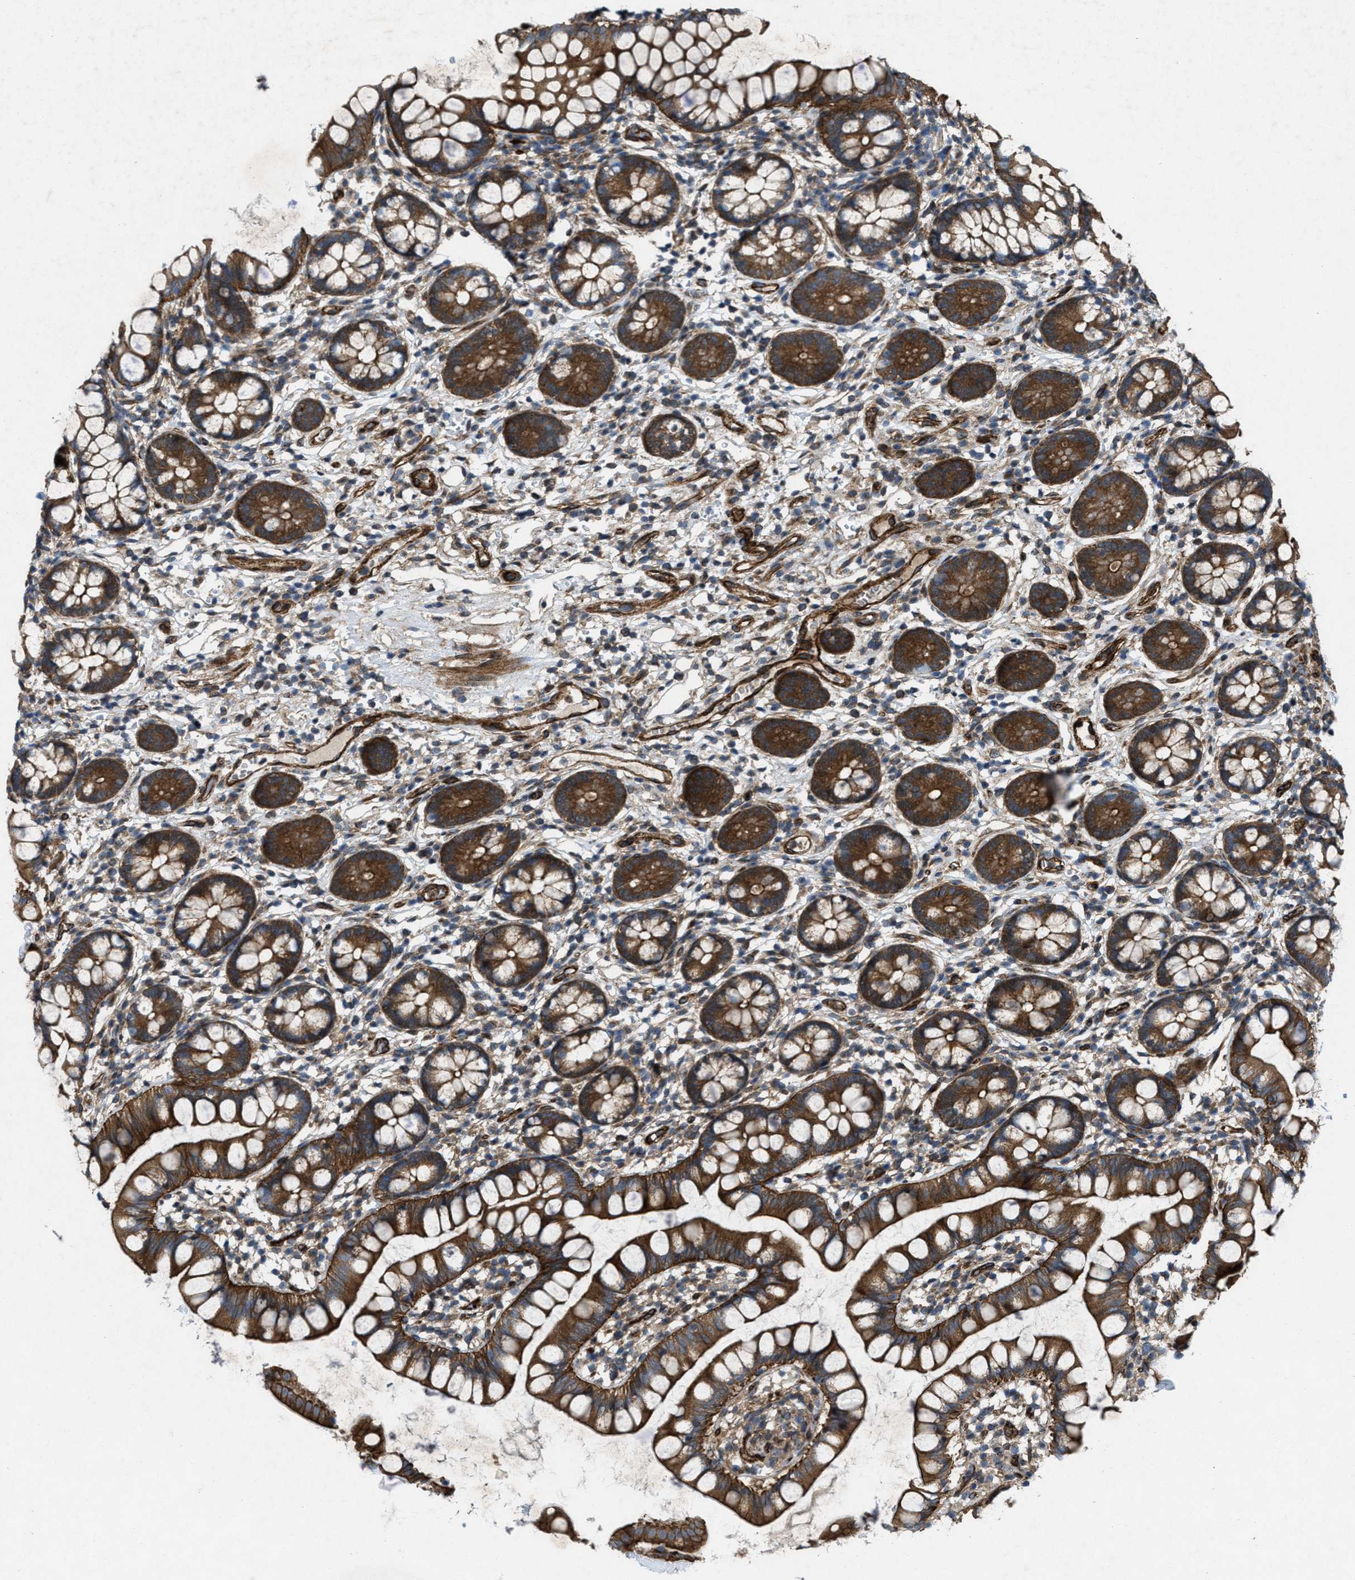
{"staining": {"intensity": "strong", "quantity": ">75%", "location": "cytoplasmic/membranous"}, "tissue": "small intestine", "cell_type": "Glandular cells", "image_type": "normal", "snomed": [{"axis": "morphology", "description": "Normal tissue, NOS"}, {"axis": "topography", "description": "Small intestine"}], "caption": "Protein staining of benign small intestine exhibits strong cytoplasmic/membranous expression in about >75% of glandular cells. Nuclei are stained in blue.", "gene": "URGCP", "patient": {"sex": "female", "age": 84}}